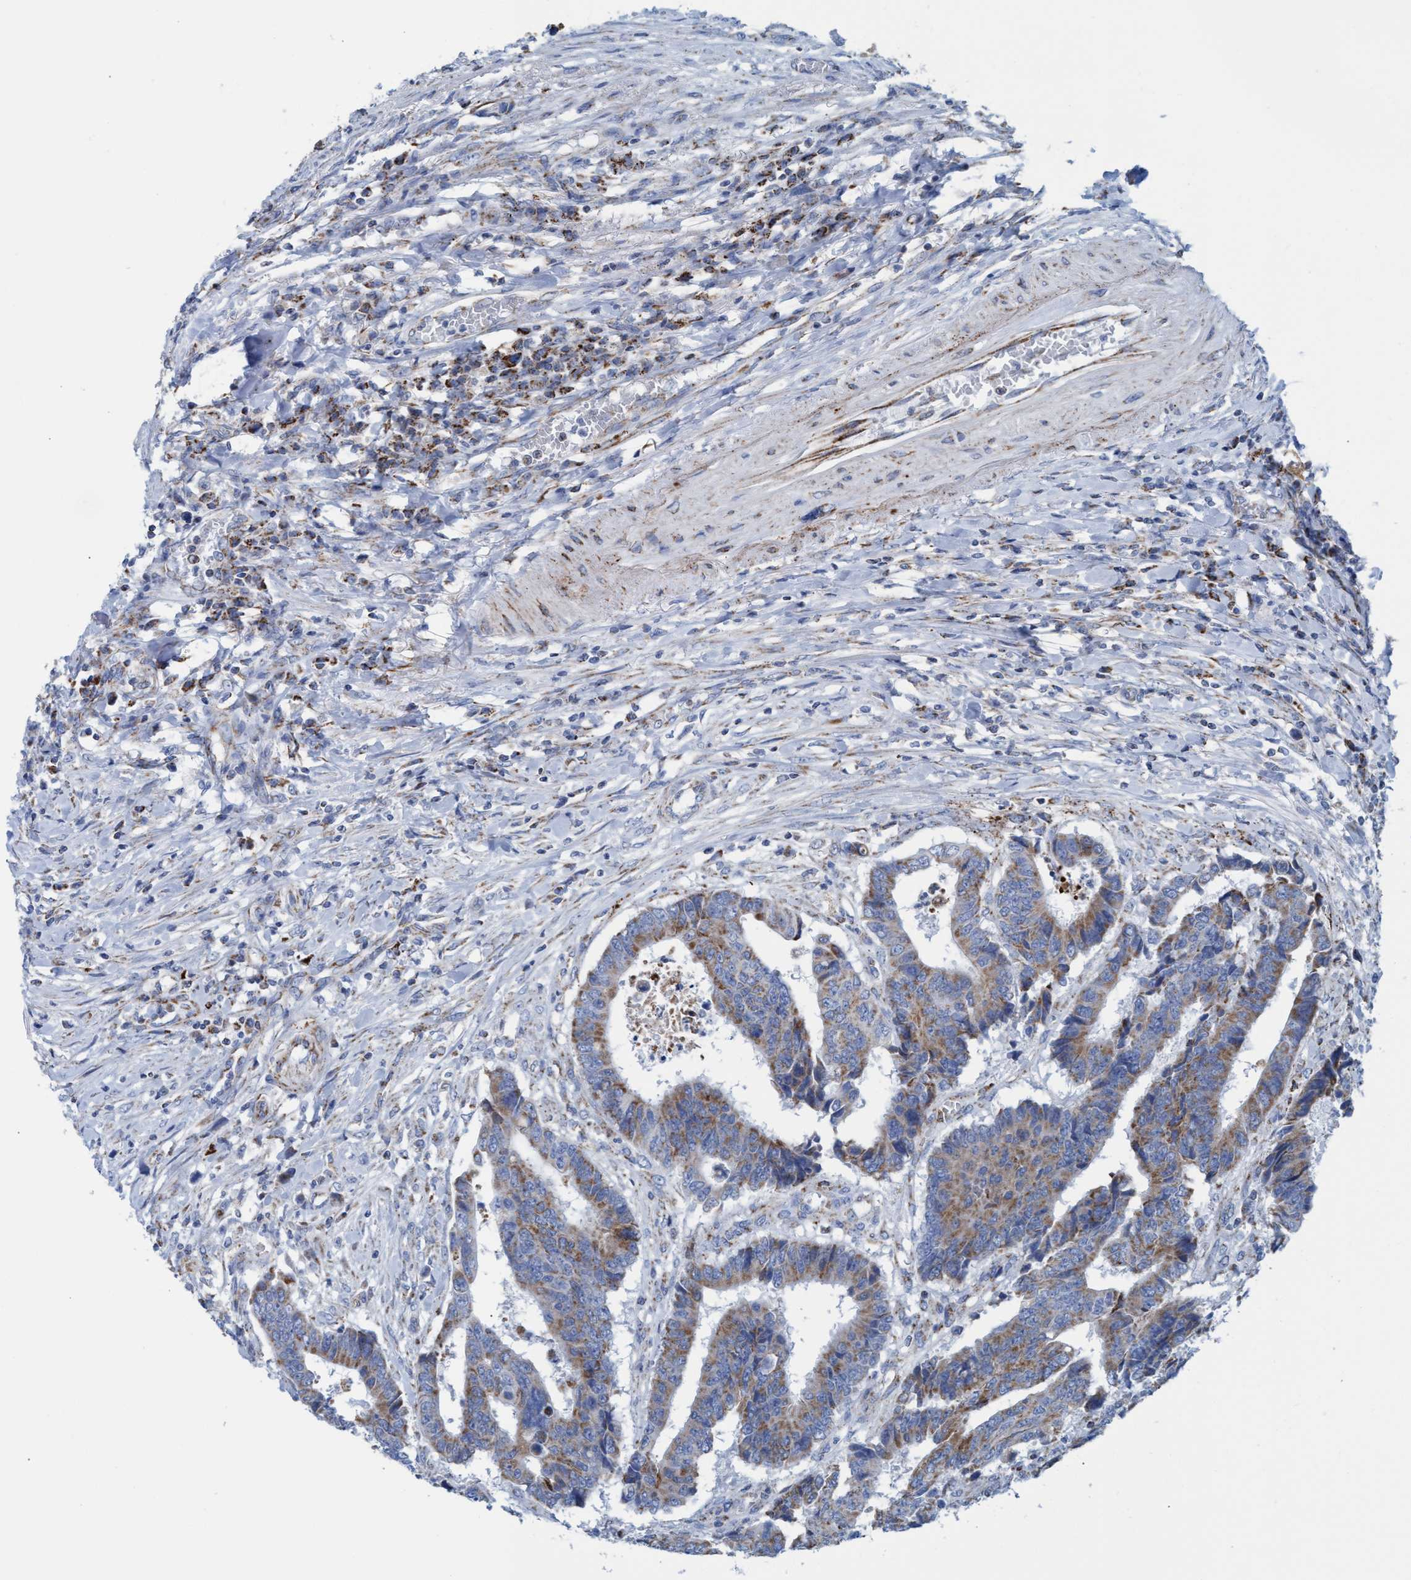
{"staining": {"intensity": "moderate", "quantity": ">75%", "location": "cytoplasmic/membranous"}, "tissue": "colorectal cancer", "cell_type": "Tumor cells", "image_type": "cancer", "snomed": [{"axis": "morphology", "description": "Adenocarcinoma, NOS"}, {"axis": "topography", "description": "Rectum"}], "caption": "A brown stain shows moderate cytoplasmic/membranous staining of a protein in colorectal adenocarcinoma tumor cells.", "gene": "GGA3", "patient": {"sex": "male", "age": 84}}